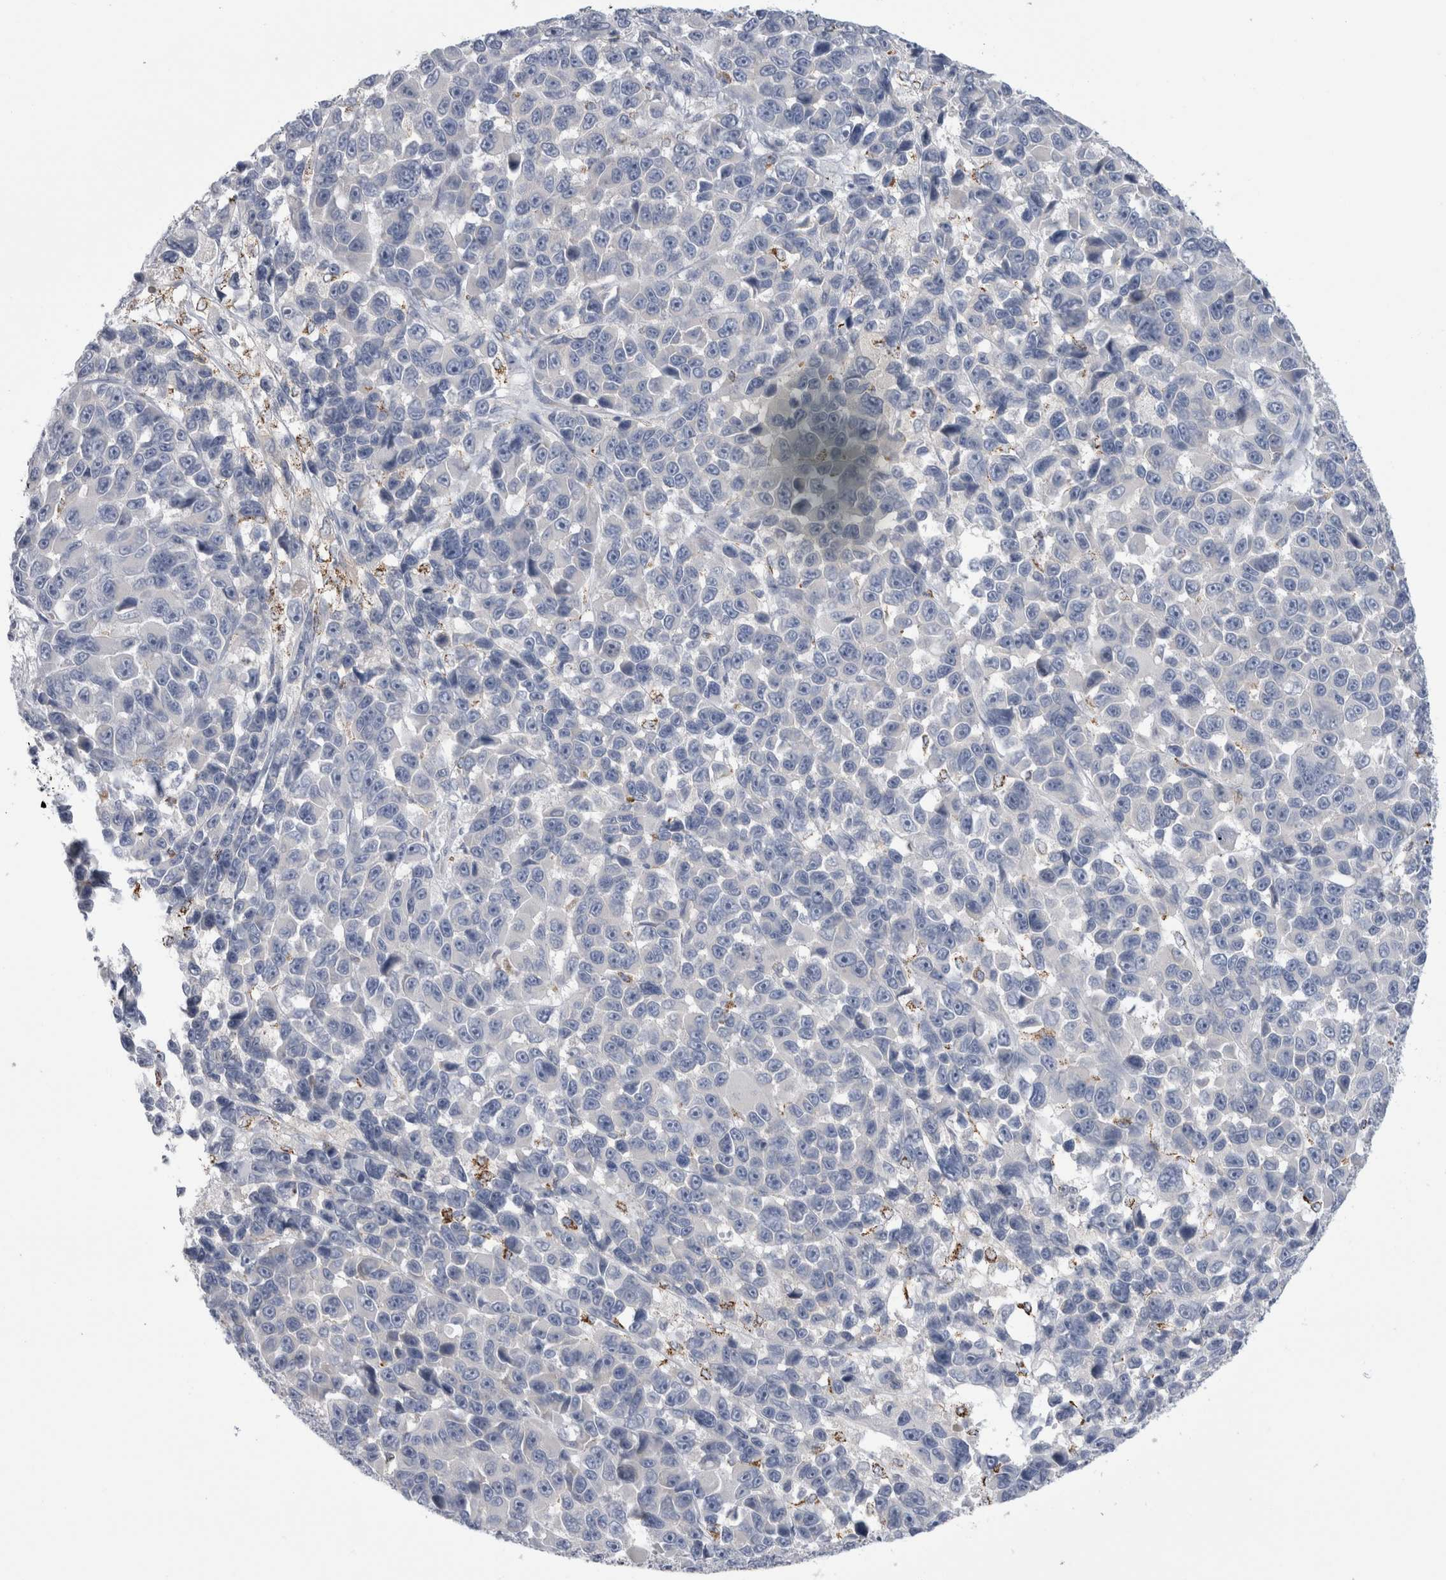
{"staining": {"intensity": "negative", "quantity": "none", "location": "none"}, "tissue": "melanoma", "cell_type": "Tumor cells", "image_type": "cancer", "snomed": [{"axis": "morphology", "description": "Malignant melanoma, NOS"}, {"axis": "topography", "description": "Skin"}], "caption": "The micrograph reveals no significant staining in tumor cells of malignant melanoma.", "gene": "GATM", "patient": {"sex": "male", "age": 53}}